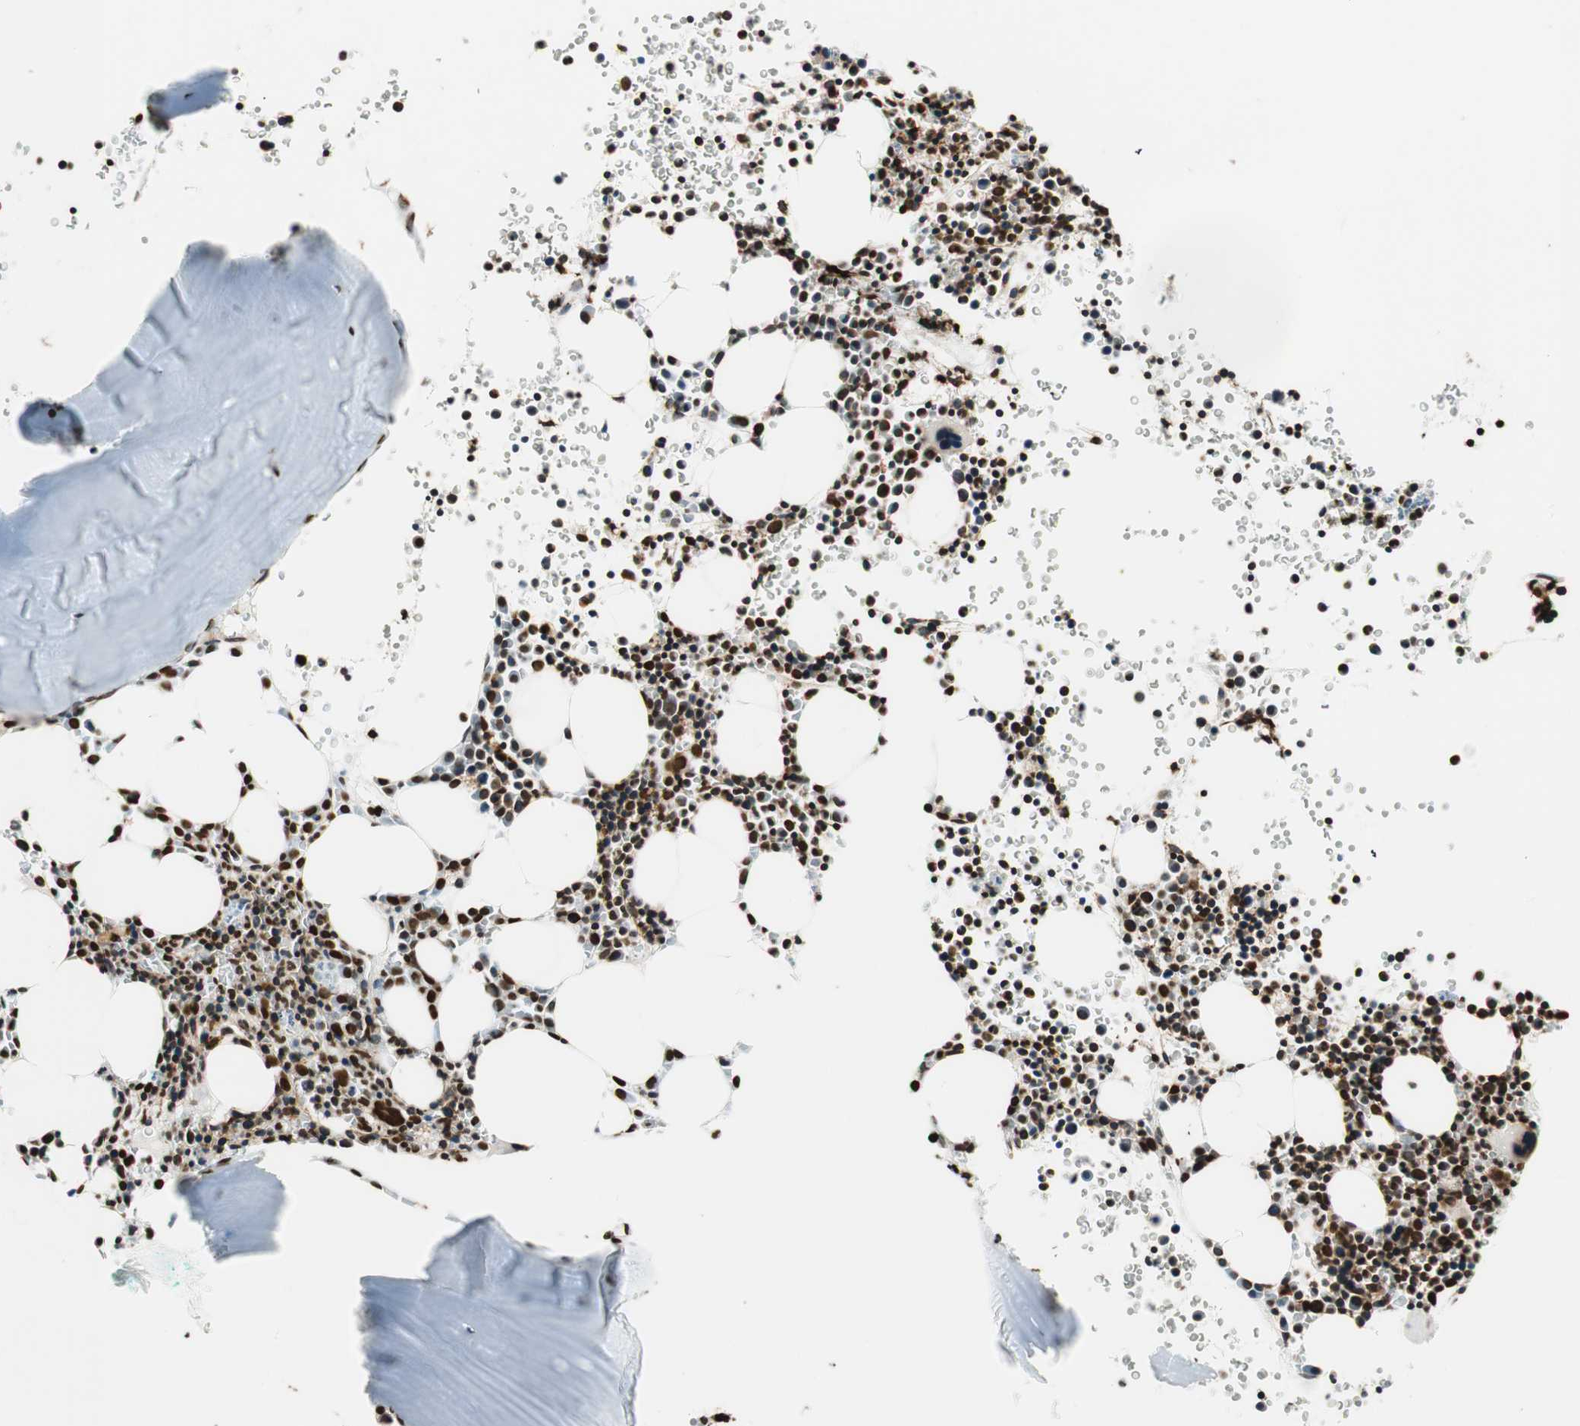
{"staining": {"intensity": "strong", "quantity": ">75%", "location": "nuclear"}, "tissue": "bone marrow", "cell_type": "Hematopoietic cells", "image_type": "normal", "snomed": [{"axis": "morphology", "description": "Normal tissue, NOS"}, {"axis": "morphology", "description": "Inflammation, NOS"}, {"axis": "topography", "description": "Bone marrow"}], "caption": "A high amount of strong nuclear staining is seen in about >75% of hematopoietic cells in normal bone marrow.", "gene": "GLI2", "patient": {"sex": "female", "age": 17}}